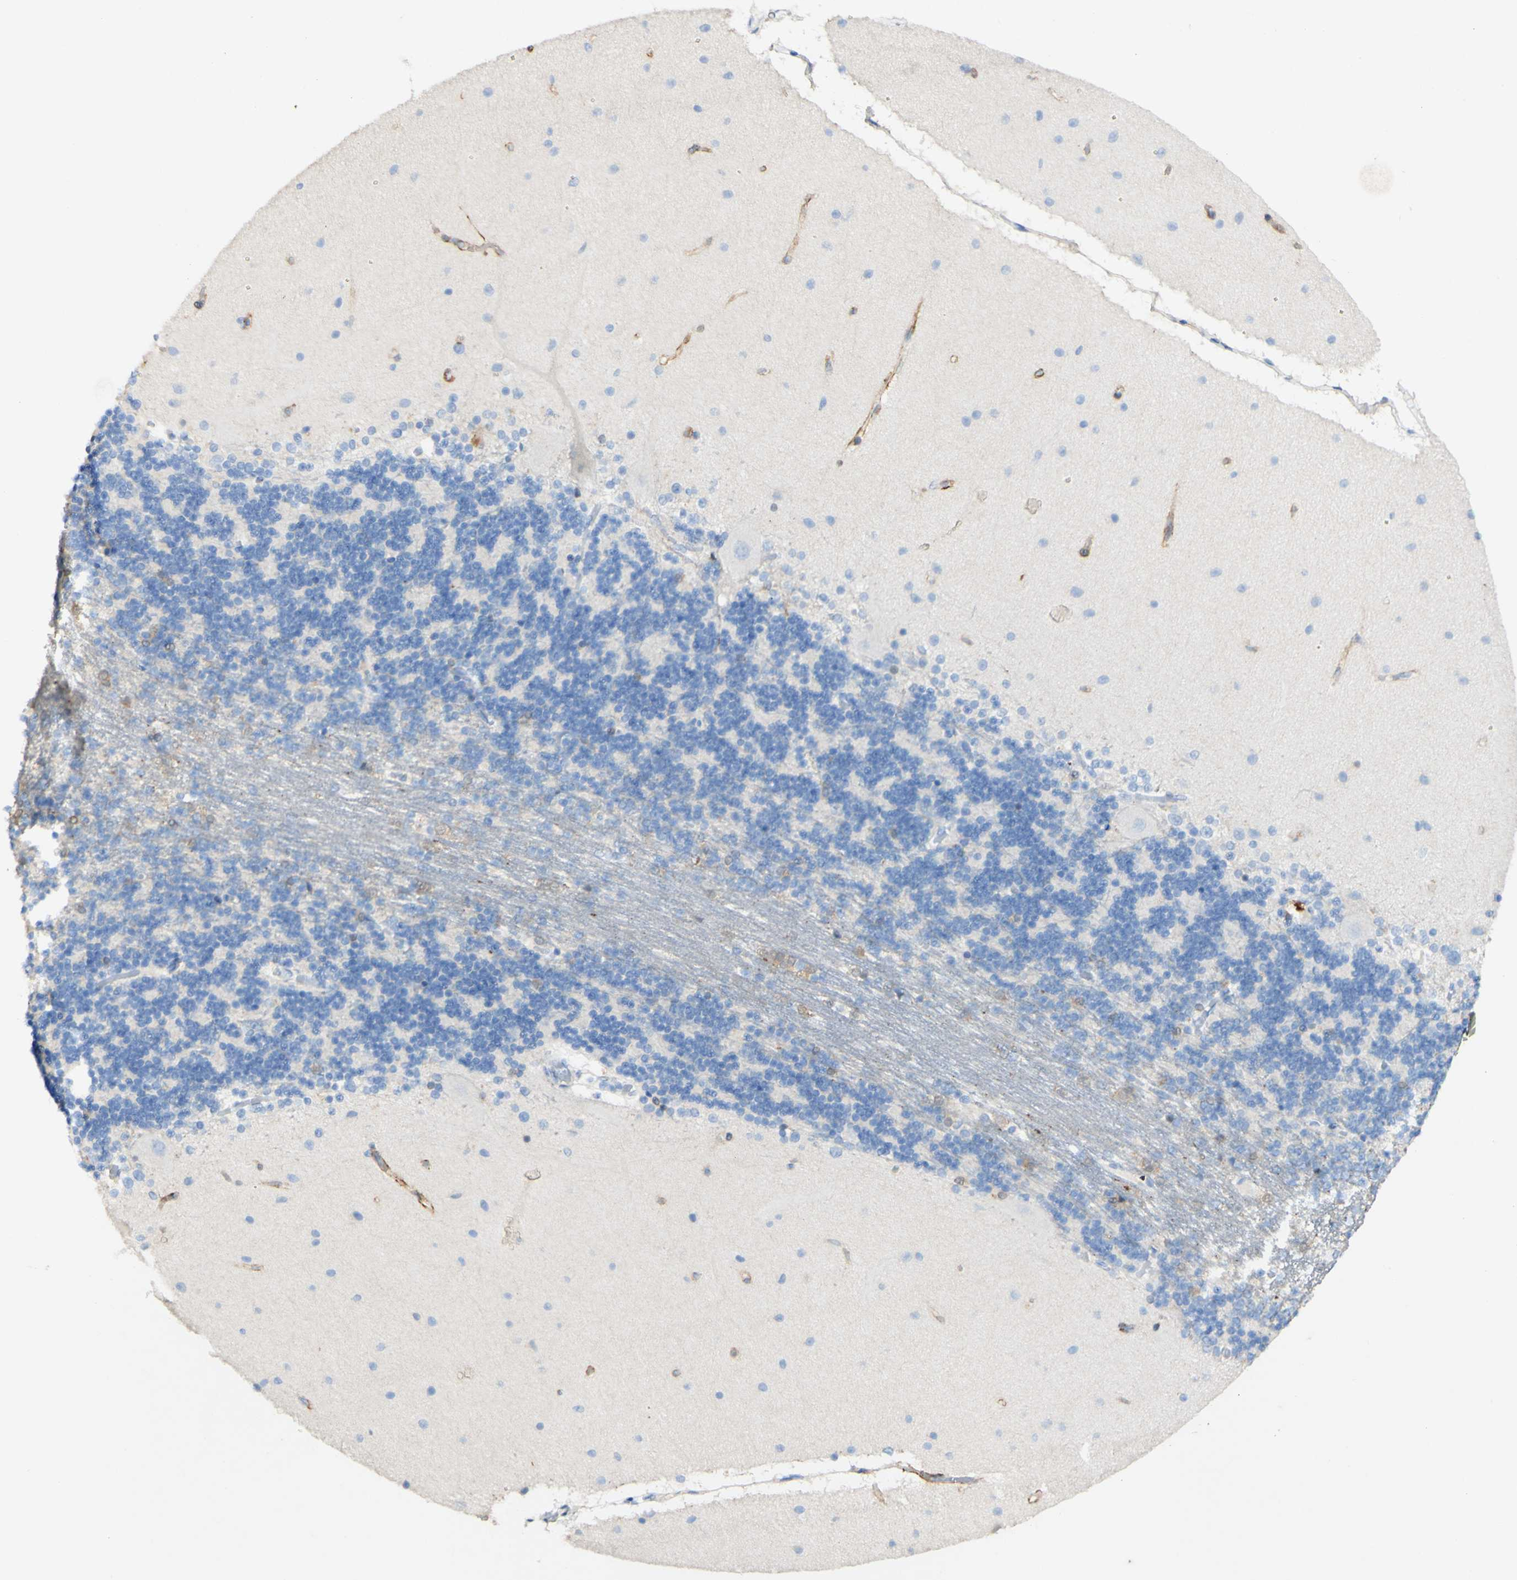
{"staining": {"intensity": "weak", "quantity": "<25%", "location": "cytoplasmic/membranous"}, "tissue": "cerebellum", "cell_type": "Cells in granular layer", "image_type": "normal", "snomed": [{"axis": "morphology", "description": "Normal tissue, NOS"}, {"axis": "topography", "description": "Cerebellum"}], "caption": "This is a image of IHC staining of unremarkable cerebellum, which shows no staining in cells in granular layer.", "gene": "FGF4", "patient": {"sex": "female", "age": 54}}